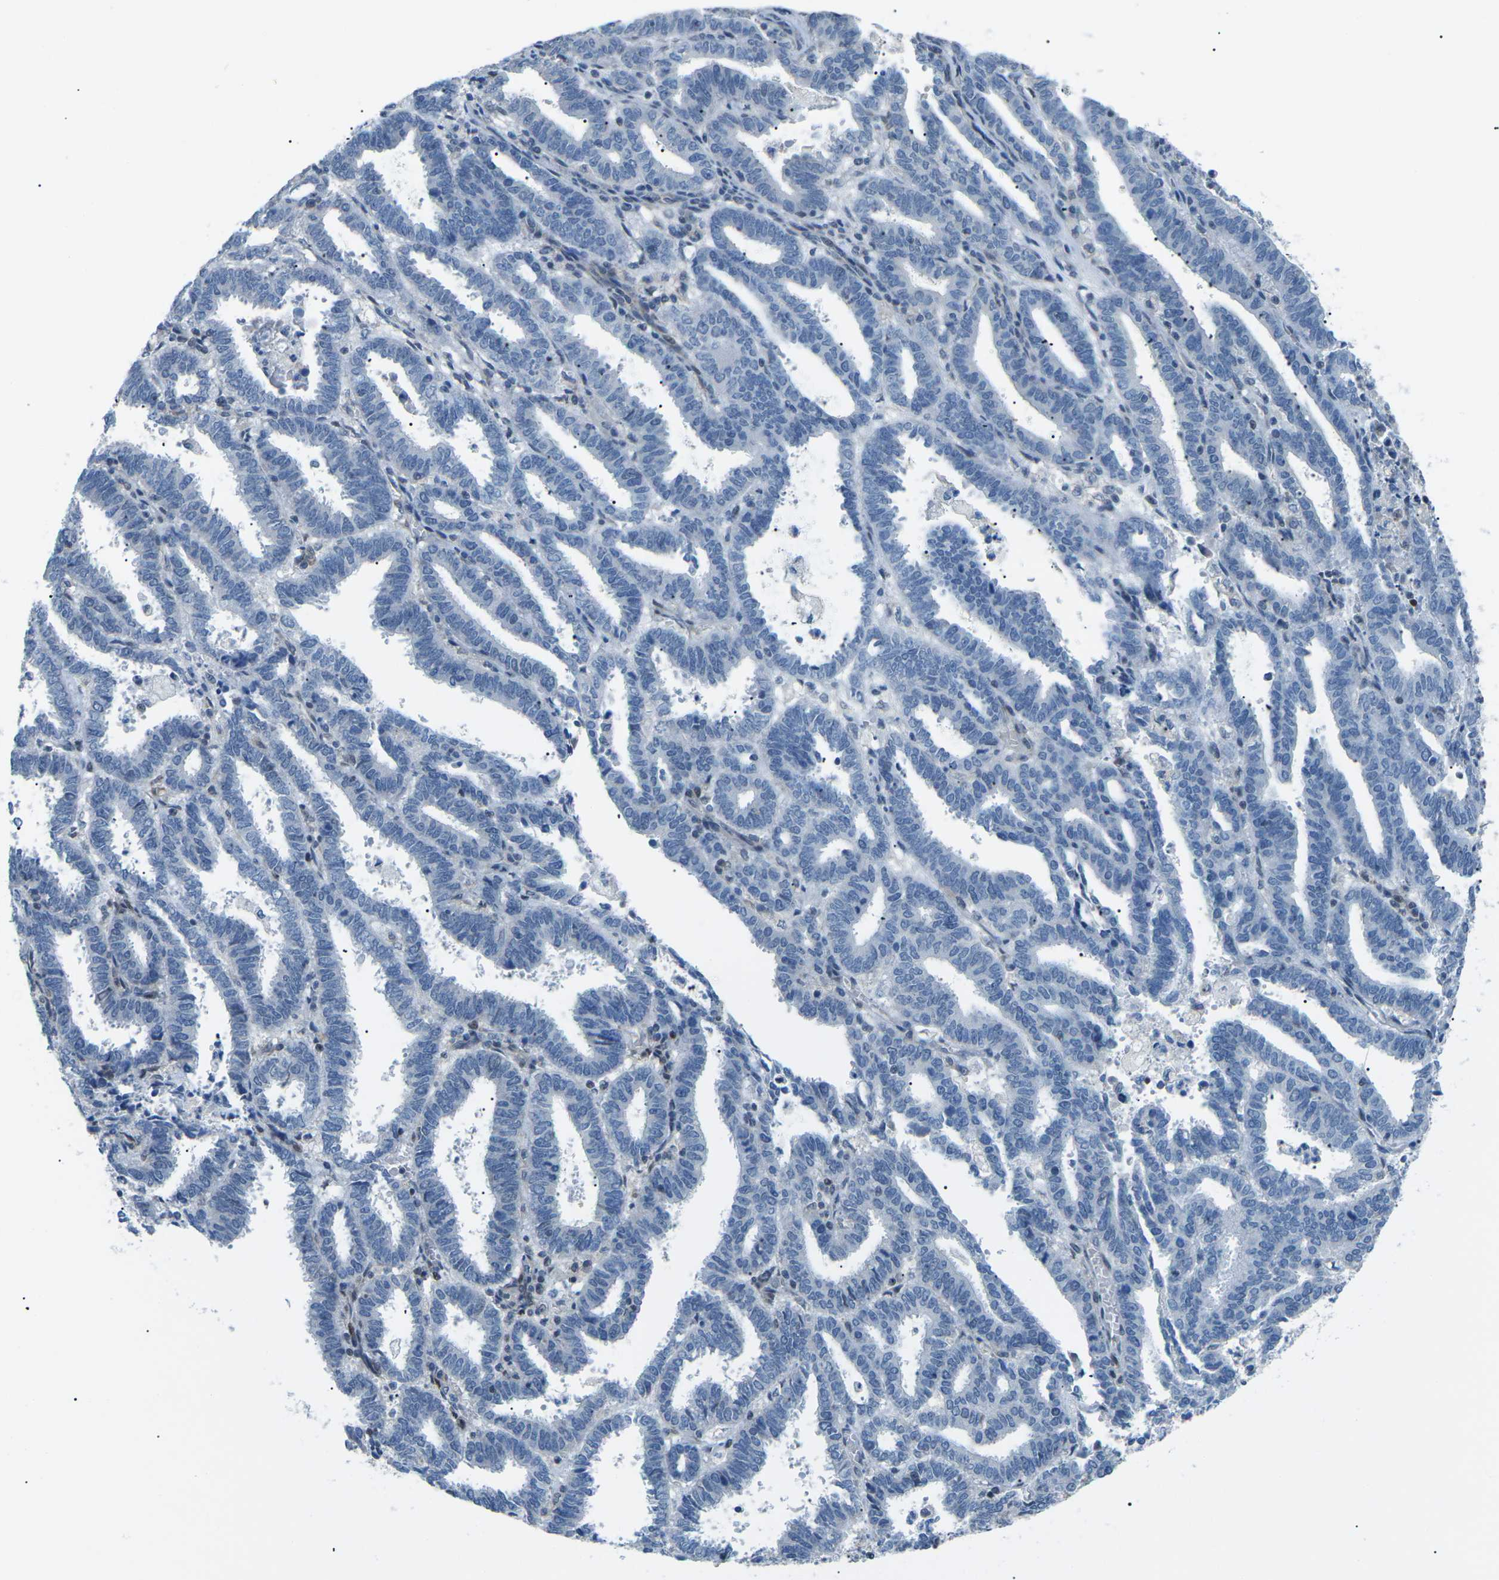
{"staining": {"intensity": "negative", "quantity": "none", "location": "none"}, "tissue": "endometrial cancer", "cell_type": "Tumor cells", "image_type": "cancer", "snomed": [{"axis": "morphology", "description": "Adenocarcinoma, NOS"}, {"axis": "topography", "description": "Uterus"}], "caption": "Immunohistochemistry (IHC) micrograph of human endometrial cancer stained for a protein (brown), which demonstrates no staining in tumor cells.", "gene": "MBNL1", "patient": {"sex": "female", "age": 83}}